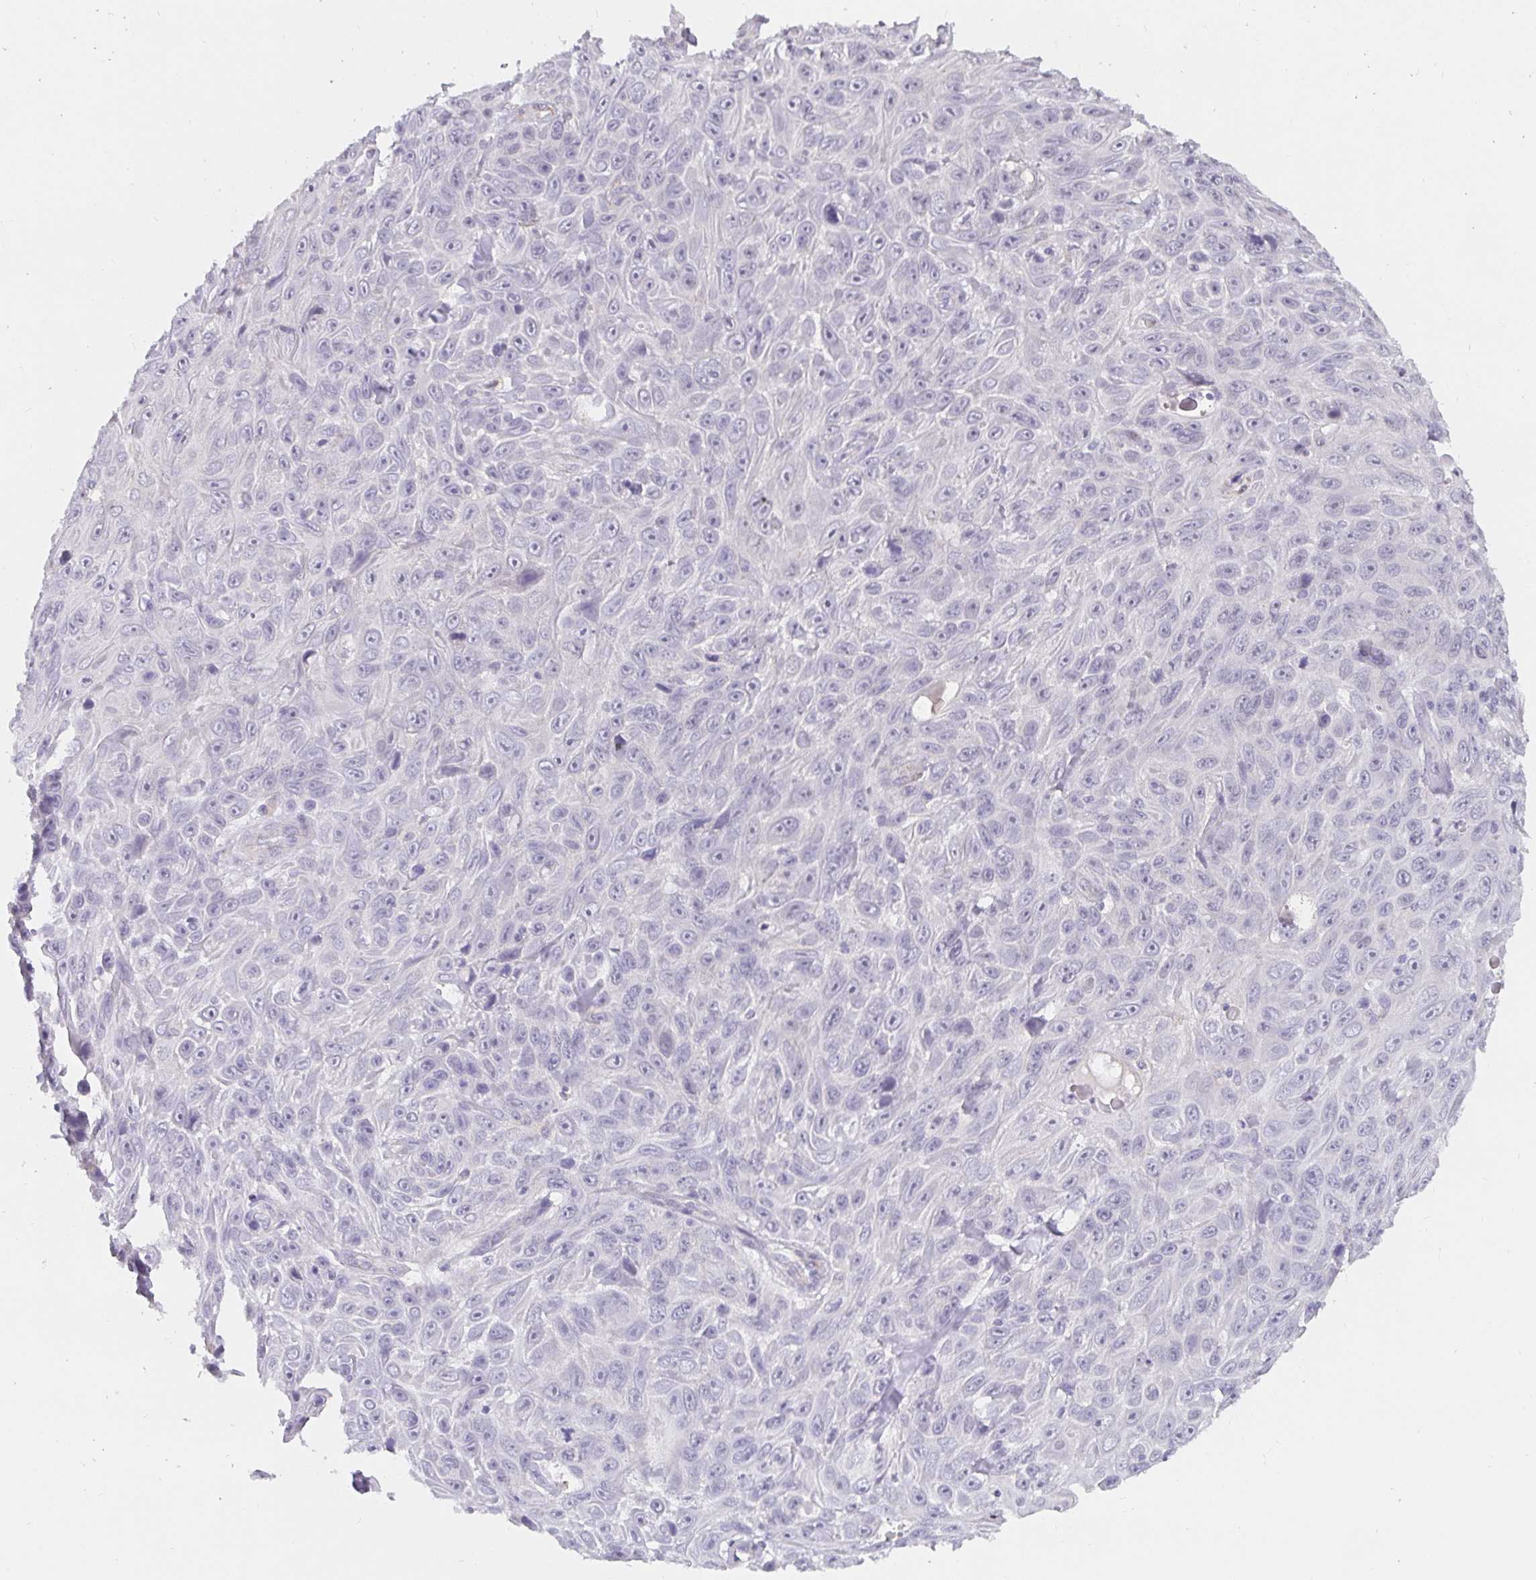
{"staining": {"intensity": "negative", "quantity": "none", "location": "none"}, "tissue": "skin cancer", "cell_type": "Tumor cells", "image_type": "cancer", "snomed": [{"axis": "morphology", "description": "Squamous cell carcinoma, NOS"}, {"axis": "topography", "description": "Skin"}], "caption": "An immunohistochemistry photomicrograph of skin cancer is shown. There is no staining in tumor cells of skin cancer. (DAB IHC with hematoxylin counter stain).", "gene": "PDX1", "patient": {"sex": "male", "age": 82}}